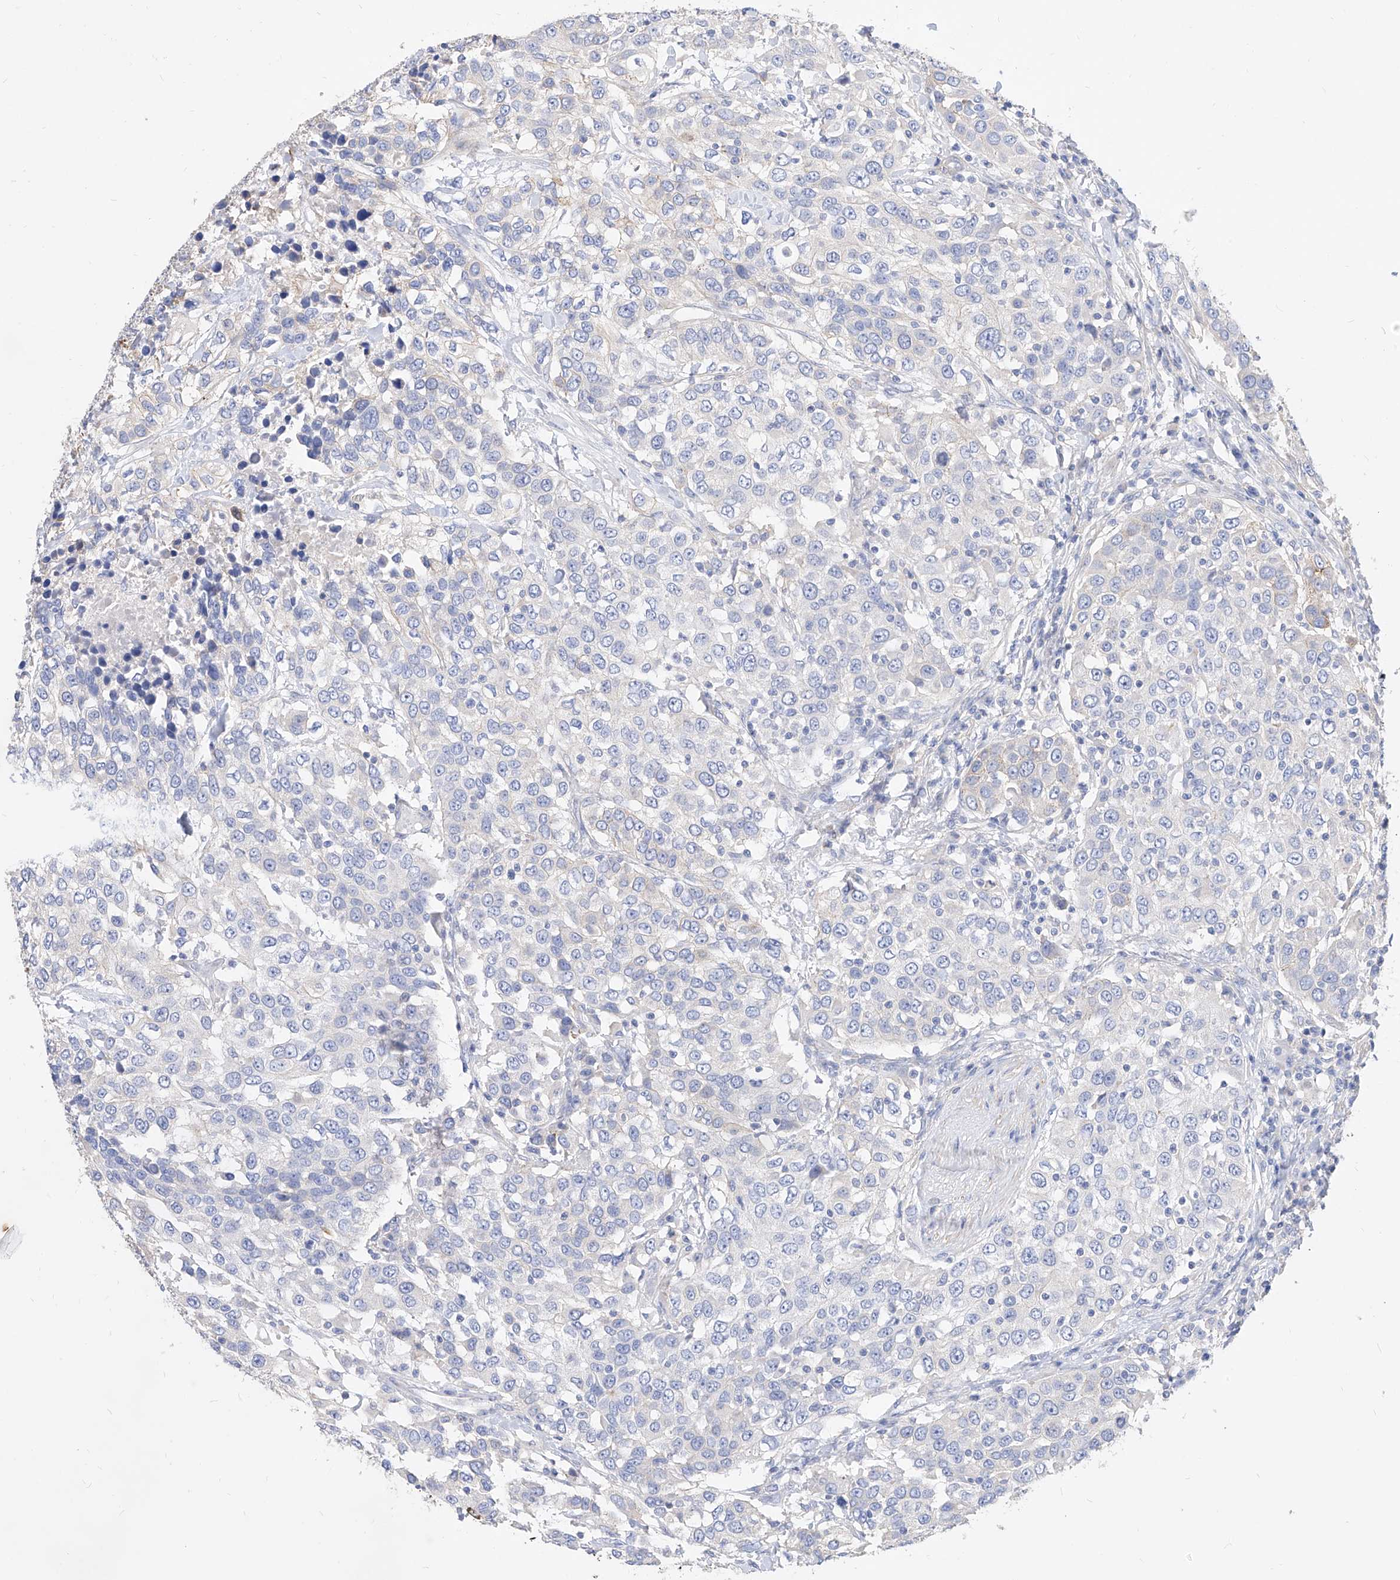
{"staining": {"intensity": "negative", "quantity": "none", "location": "none"}, "tissue": "urothelial cancer", "cell_type": "Tumor cells", "image_type": "cancer", "snomed": [{"axis": "morphology", "description": "Urothelial carcinoma, High grade"}, {"axis": "topography", "description": "Urinary bladder"}], "caption": "High magnification brightfield microscopy of urothelial carcinoma (high-grade) stained with DAB (brown) and counterstained with hematoxylin (blue): tumor cells show no significant positivity.", "gene": "SCGB2A1", "patient": {"sex": "female", "age": 80}}